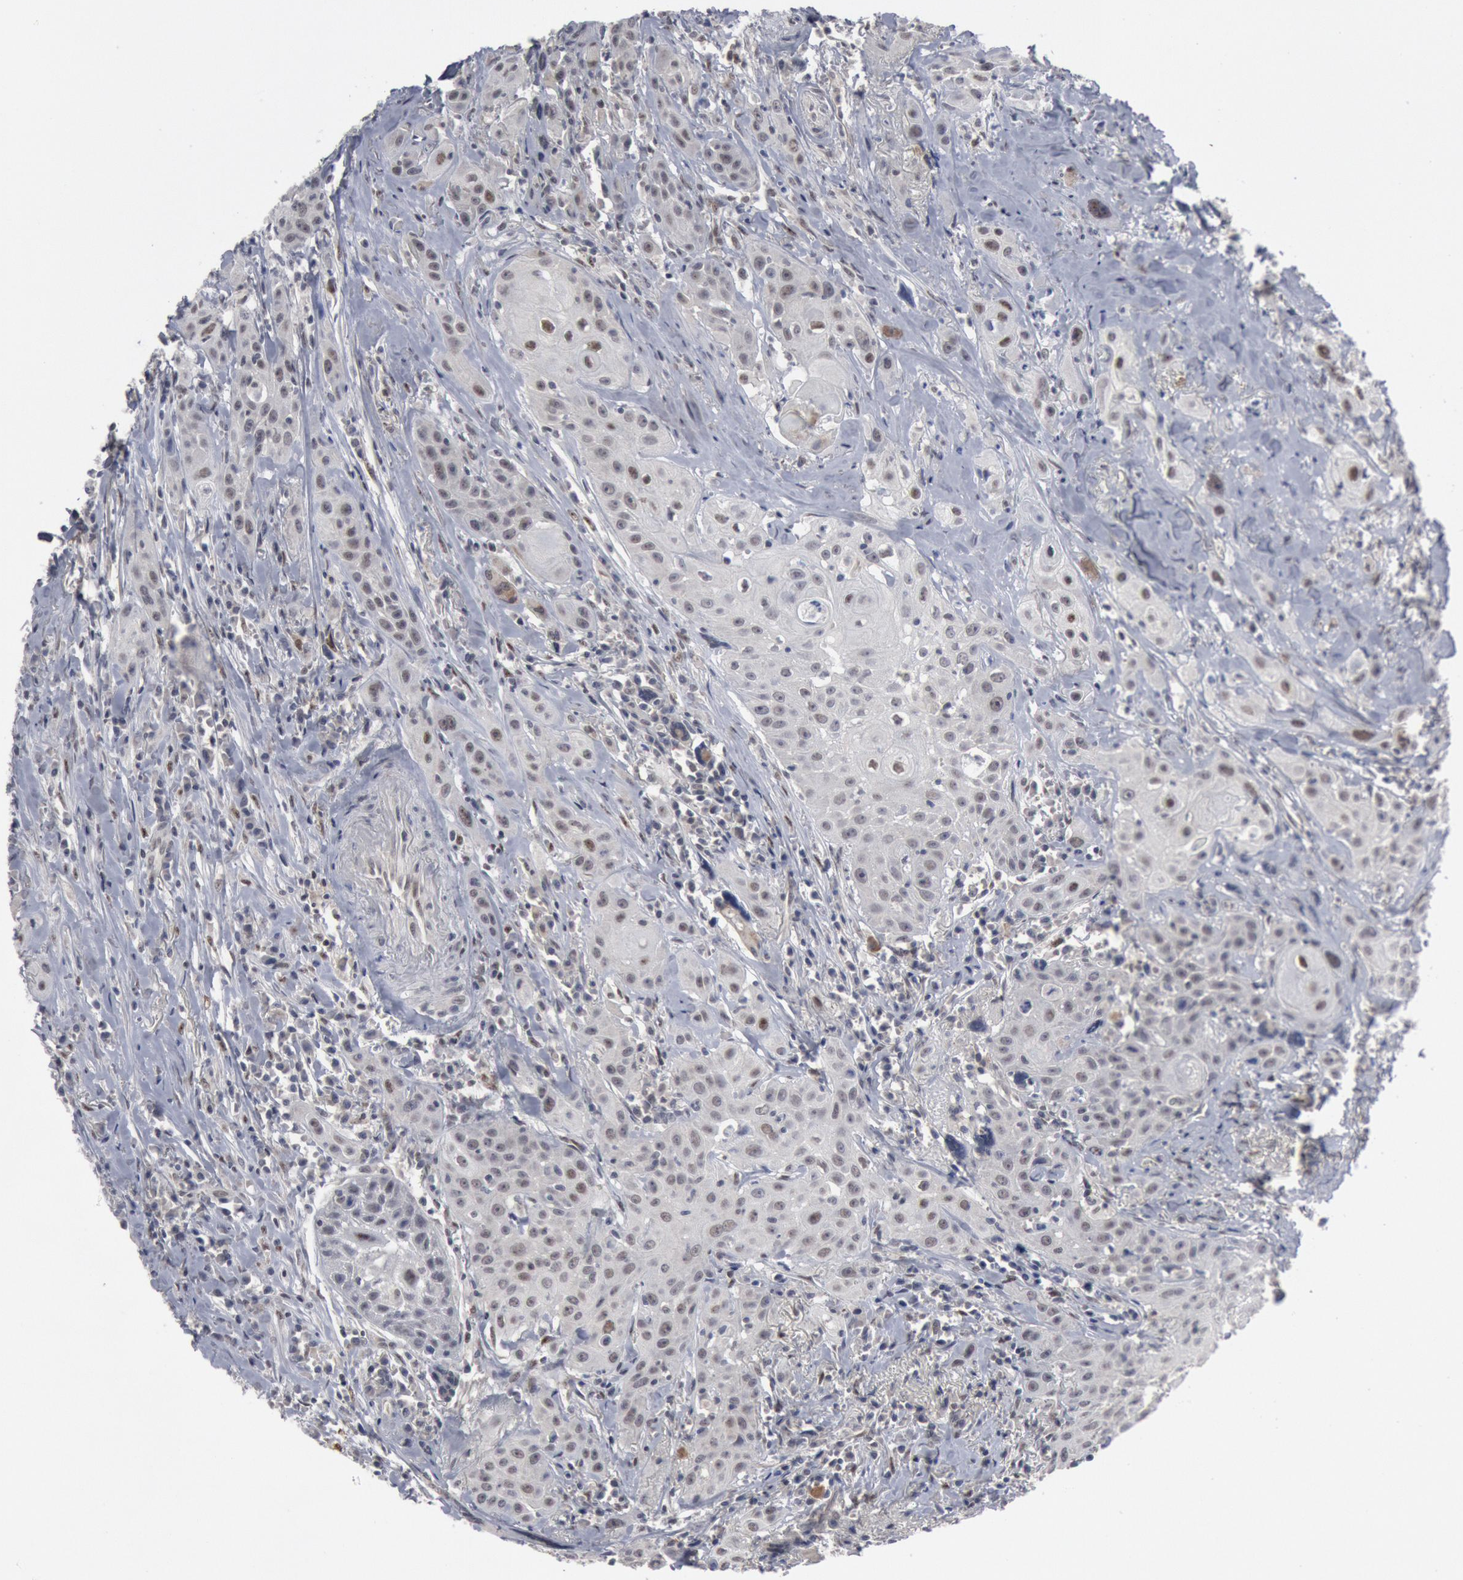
{"staining": {"intensity": "weak", "quantity": "<25%", "location": "nuclear"}, "tissue": "head and neck cancer", "cell_type": "Tumor cells", "image_type": "cancer", "snomed": [{"axis": "morphology", "description": "Squamous cell carcinoma, NOS"}, {"axis": "topography", "description": "Oral tissue"}, {"axis": "topography", "description": "Head-Neck"}], "caption": "Immunohistochemical staining of human head and neck squamous cell carcinoma shows no significant staining in tumor cells.", "gene": "FOXO1", "patient": {"sex": "female", "age": 82}}